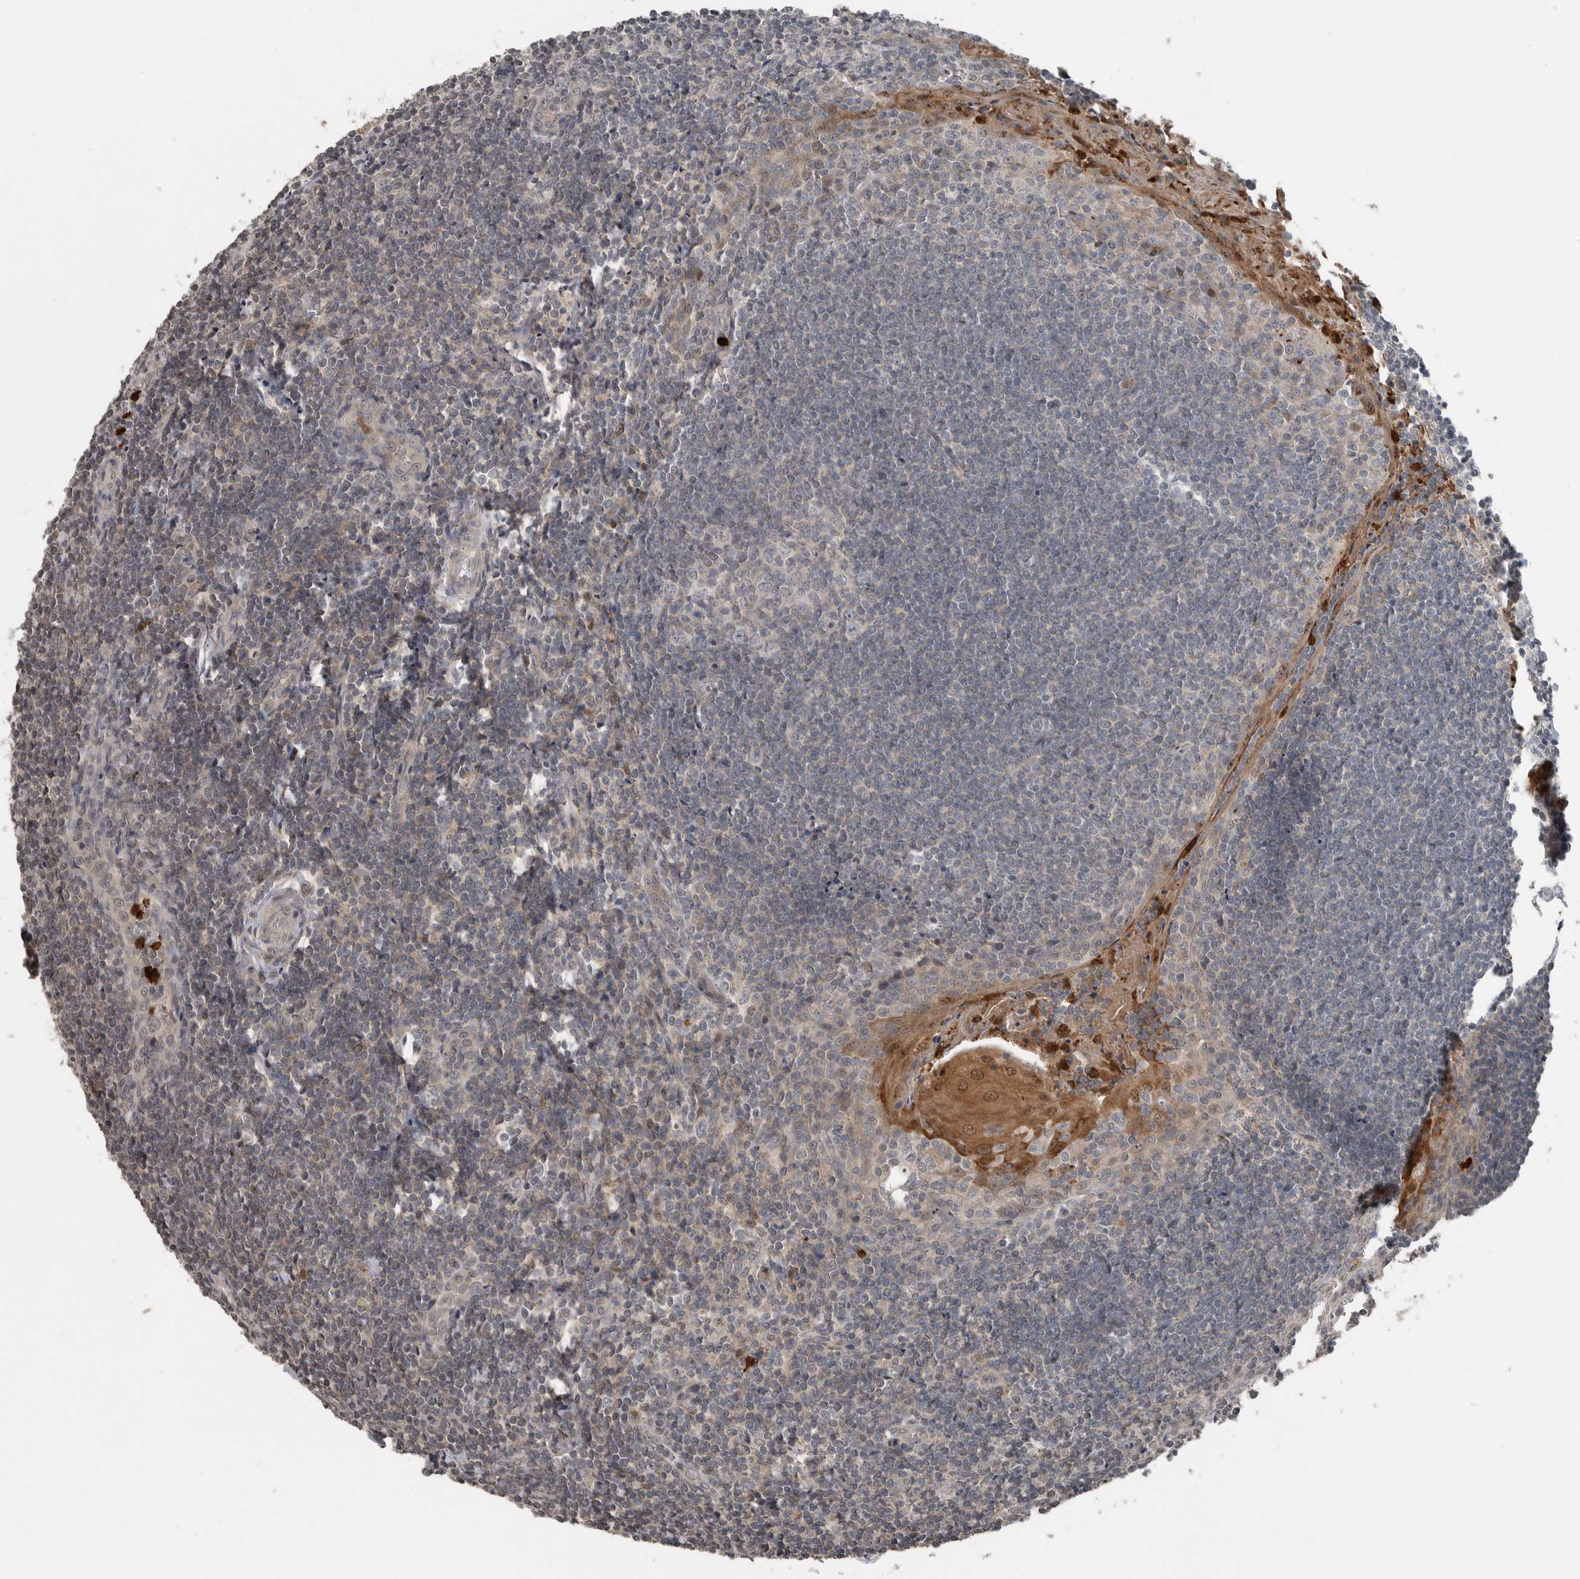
{"staining": {"intensity": "negative", "quantity": "none", "location": "none"}, "tissue": "tonsil", "cell_type": "Germinal center cells", "image_type": "normal", "snomed": [{"axis": "morphology", "description": "Normal tissue, NOS"}, {"axis": "topography", "description": "Tonsil"}], "caption": "Tonsil was stained to show a protein in brown. There is no significant positivity in germinal center cells. (DAB (3,3'-diaminobenzidine) immunohistochemistry with hematoxylin counter stain).", "gene": "SCP2", "patient": {"sex": "male", "age": 27}}